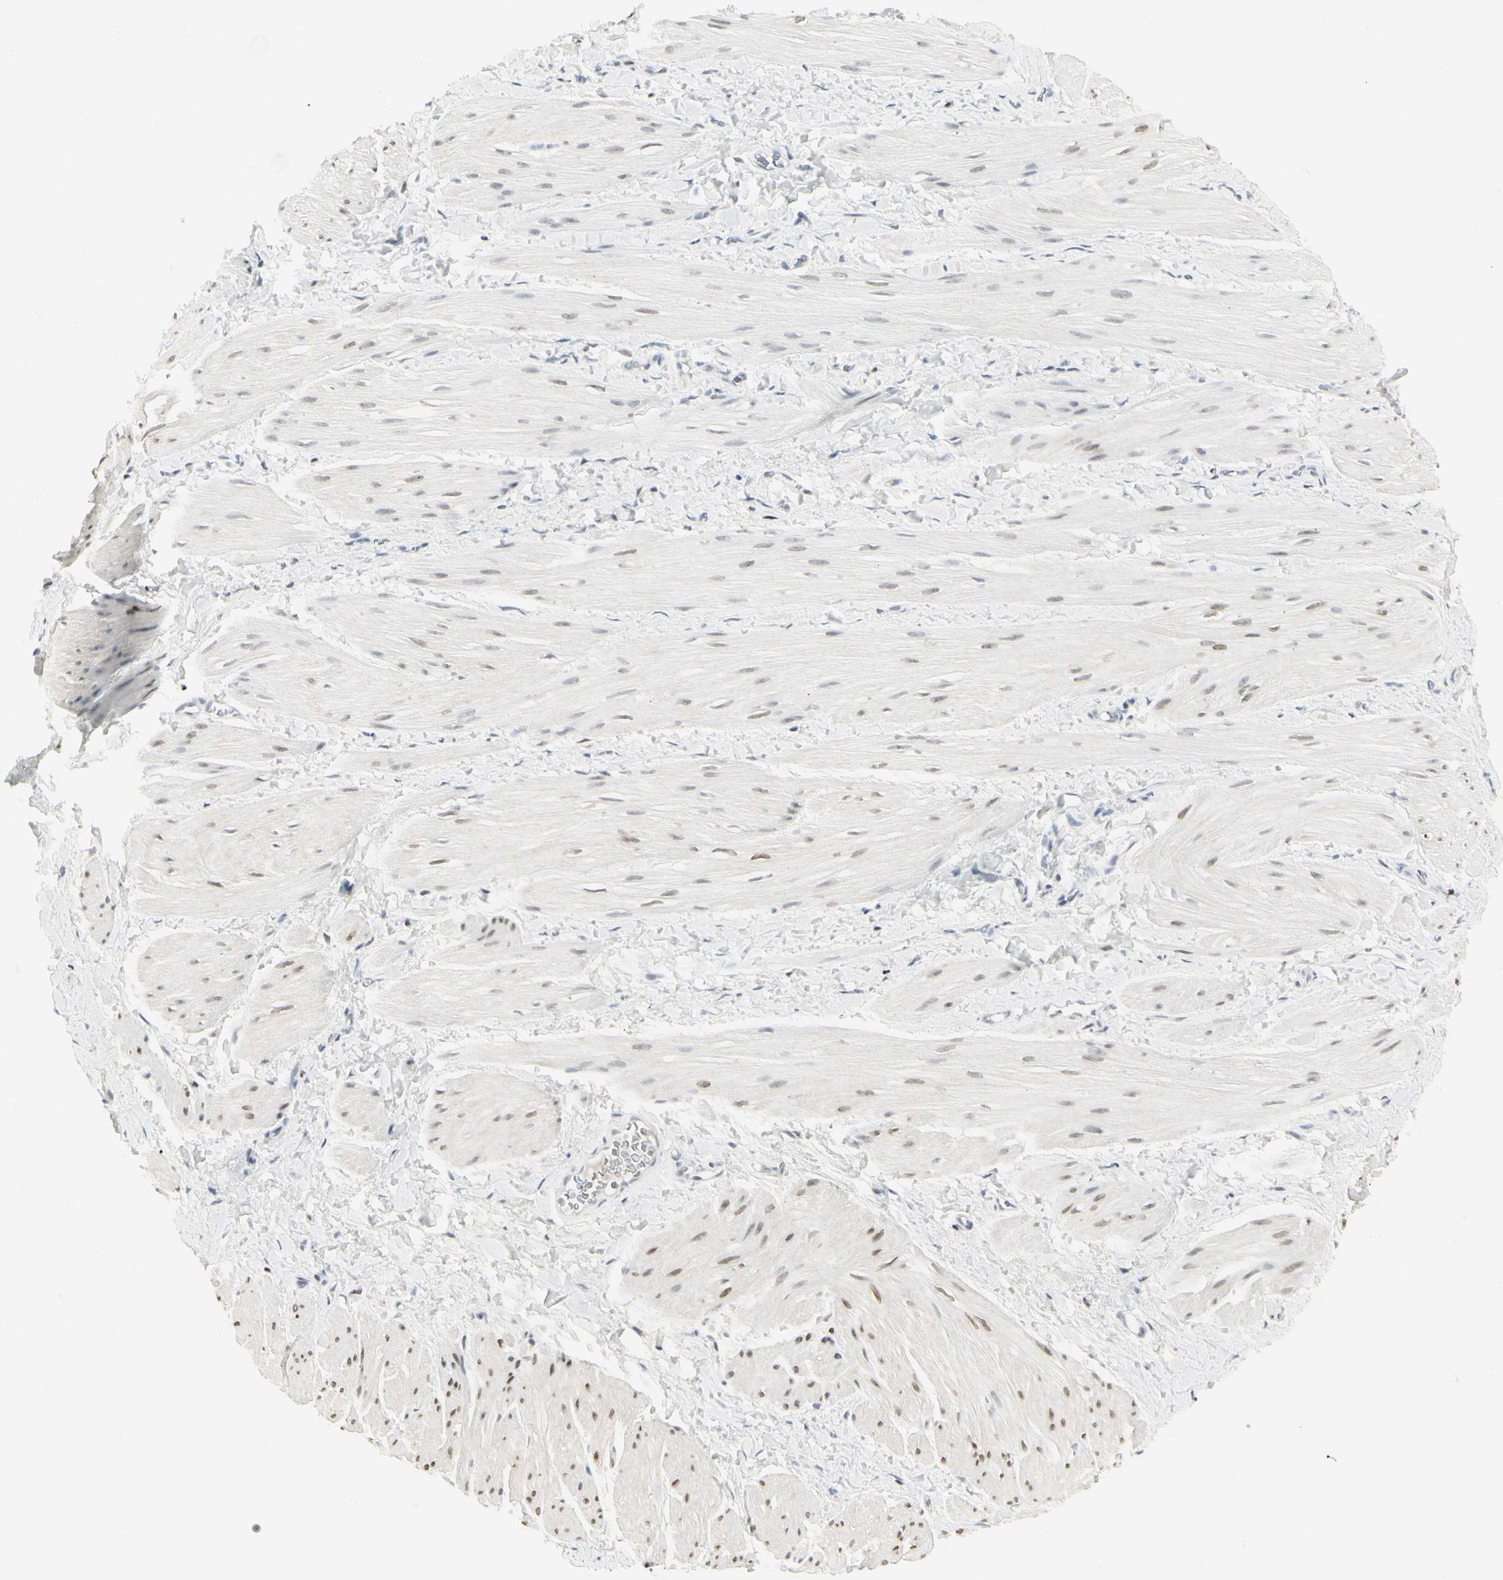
{"staining": {"intensity": "weak", "quantity": "25%-75%", "location": "nuclear"}, "tissue": "smooth muscle", "cell_type": "Smooth muscle cells", "image_type": "normal", "snomed": [{"axis": "morphology", "description": "Normal tissue, NOS"}, {"axis": "topography", "description": "Smooth muscle"}], "caption": "Protein staining of normal smooth muscle displays weak nuclear expression in approximately 25%-75% of smooth muscle cells. (DAB (3,3'-diaminobenzidine) = brown stain, brightfield microscopy at high magnification).", "gene": "ZBTB7B", "patient": {"sex": "male", "age": 16}}